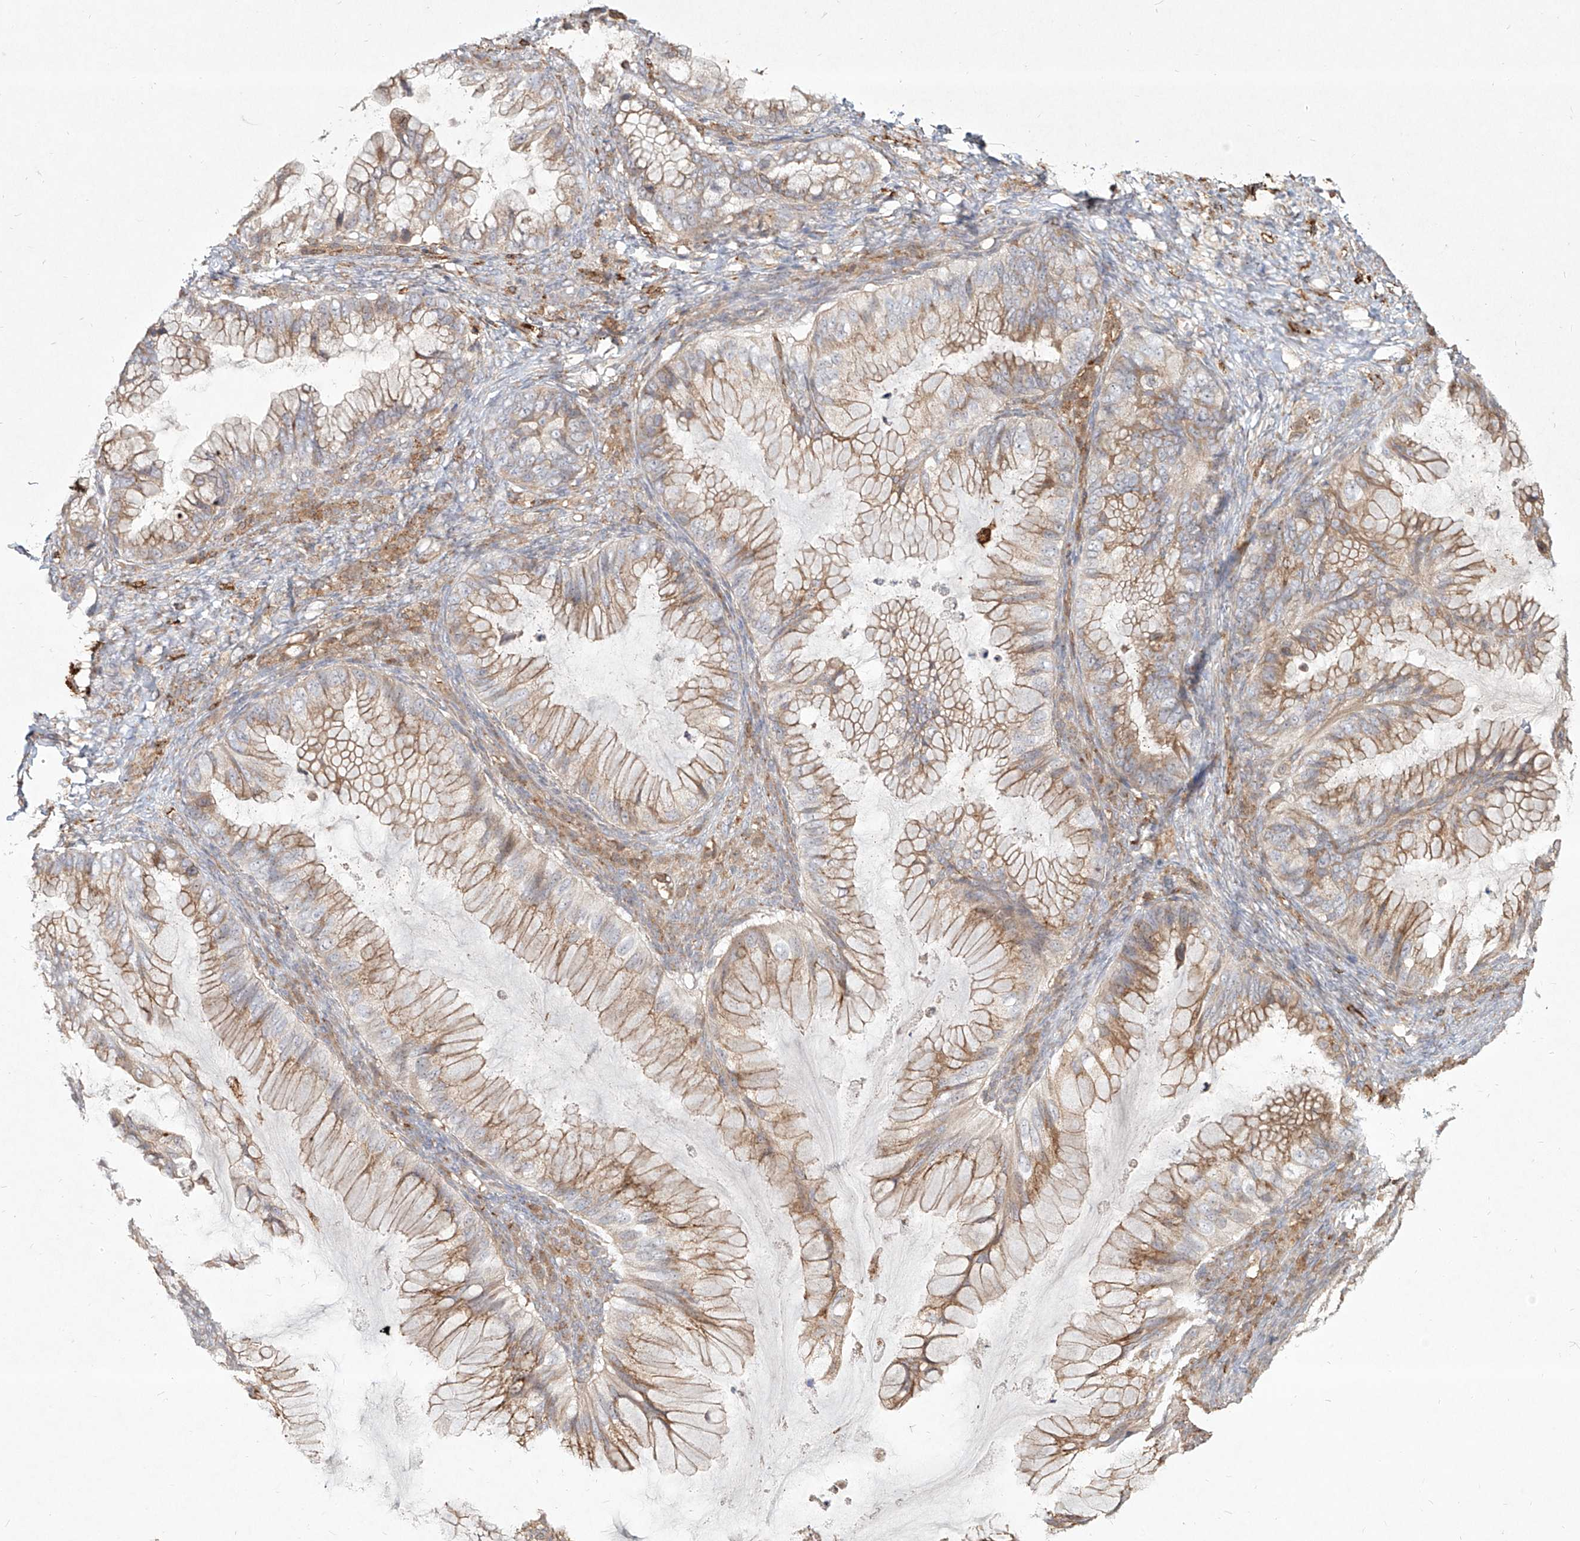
{"staining": {"intensity": "moderate", "quantity": ">75%", "location": "cytoplasmic/membranous"}, "tissue": "ovarian cancer", "cell_type": "Tumor cells", "image_type": "cancer", "snomed": [{"axis": "morphology", "description": "Cystadenocarcinoma, mucinous, NOS"}, {"axis": "topography", "description": "Ovary"}], "caption": "Brown immunohistochemical staining in human ovarian mucinous cystadenocarcinoma displays moderate cytoplasmic/membranous staining in approximately >75% of tumor cells. (DAB (3,3'-diaminobenzidine) = brown stain, brightfield microscopy at high magnification).", "gene": "CD209", "patient": {"sex": "female", "age": 36}}